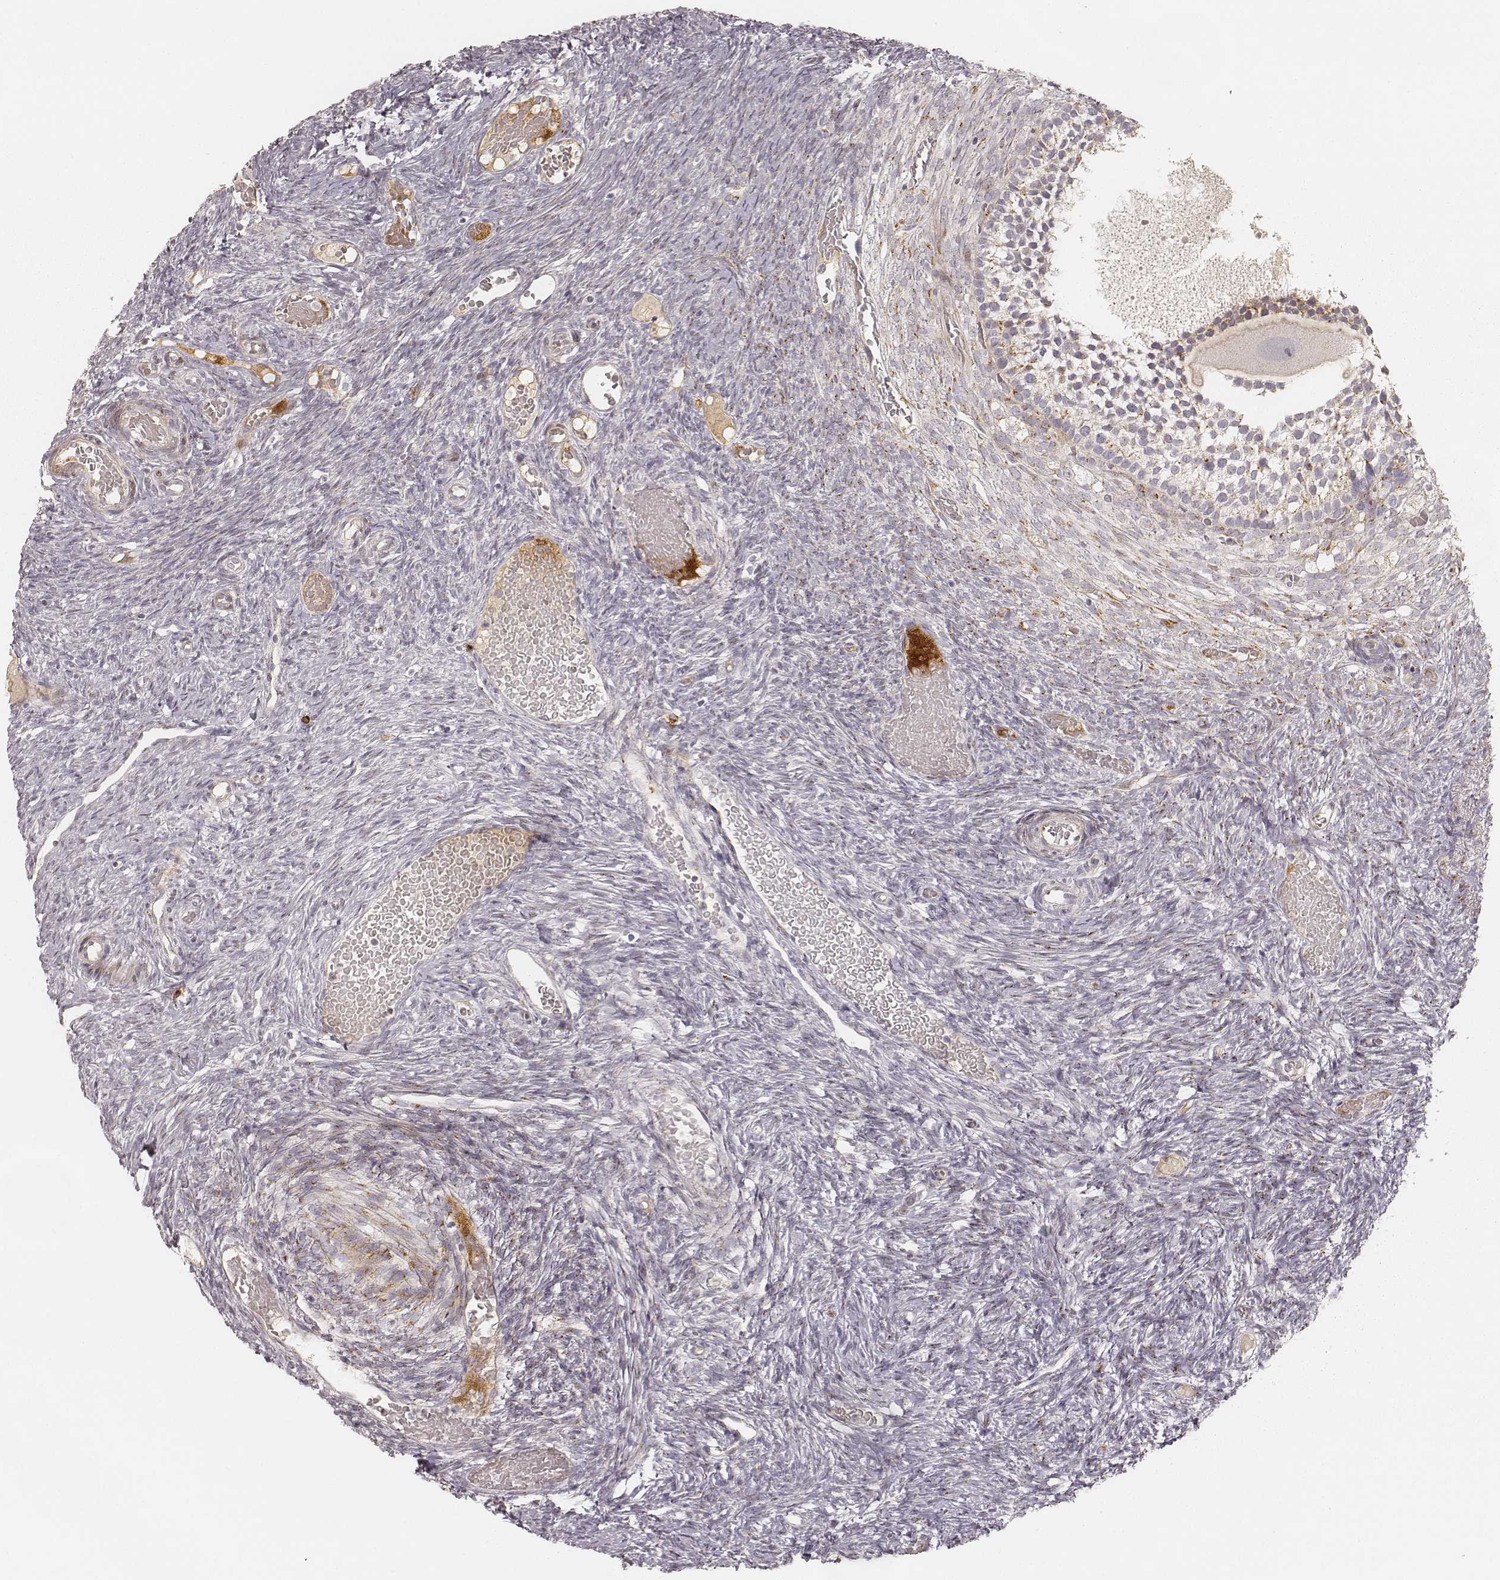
{"staining": {"intensity": "moderate", "quantity": "<25%", "location": "cytoplasmic/membranous"}, "tissue": "ovary", "cell_type": "Follicle cells", "image_type": "normal", "snomed": [{"axis": "morphology", "description": "Normal tissue, NOS"}, {"axis": "topography", "description": "Ovary"}], "caption": "Human ovary stained with a brown dye exhibits moderate cytoplasmic/membranous positive staining in about <25% of follicle cells.", "gene": "GORASP2", "patient": {"sex": "female", "age": 39}}